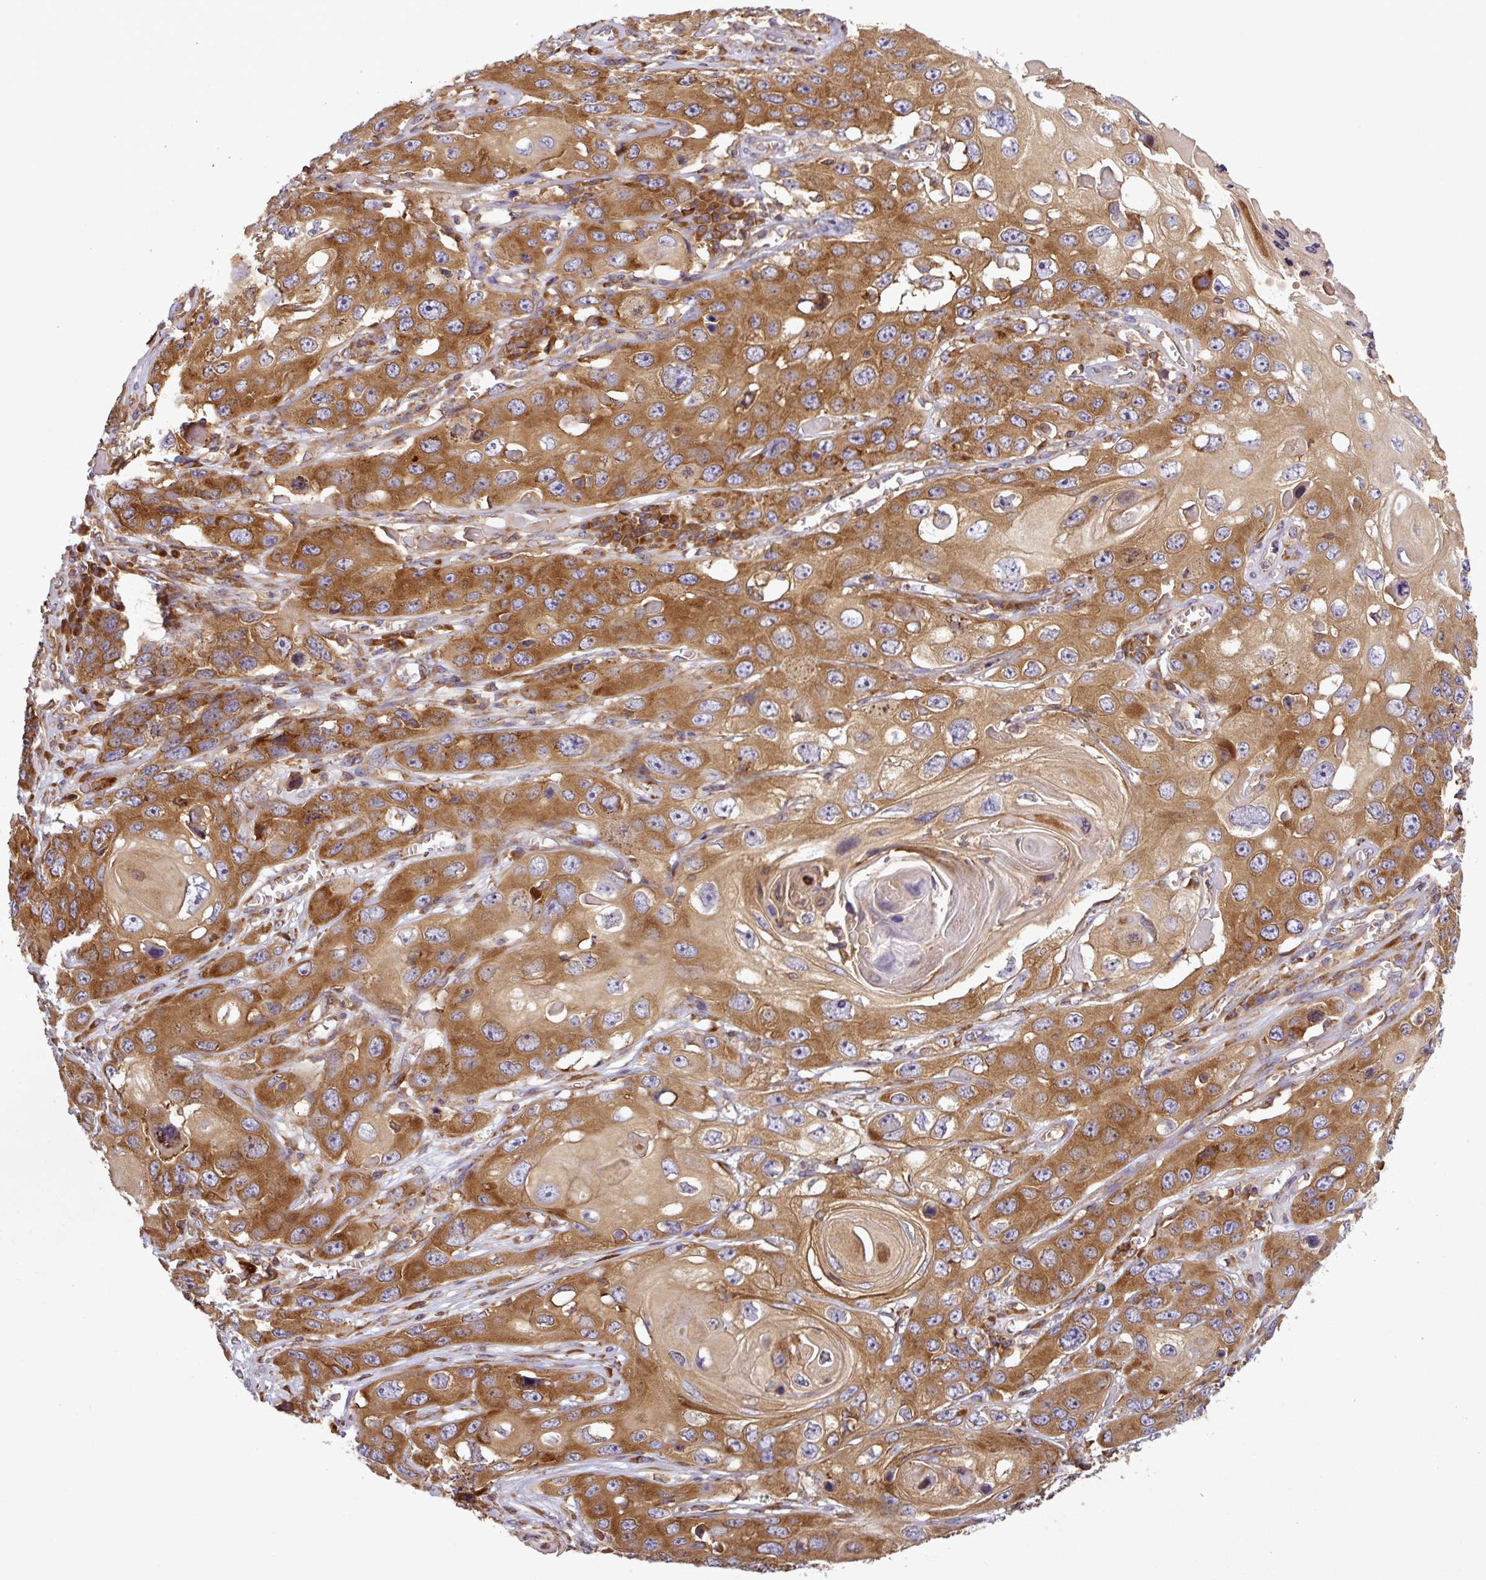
{"staining": {"intensity": "moderate", "quantity": ">75%", "location": "cytoplasmic/membranous"}, "tissue": "skin cancer", "cell_type": "Tumor cells", "image_type": "cancer", "snomed": [{"axis": "morphology", "description": "Squamous cell carcinoma, NOS"}, {"axis": "topography", "description": "Skin"}], "caption": "IHC (DAB (3,3'-diaminobenzidine)) staining of human skin squamous cell carcinoma shows moderate cytoplasmic/membranous protein expression in approximately >75% of tumor cells.", "gene": "LRRC74B", "patient": {"sex": "male", "age": 55}}